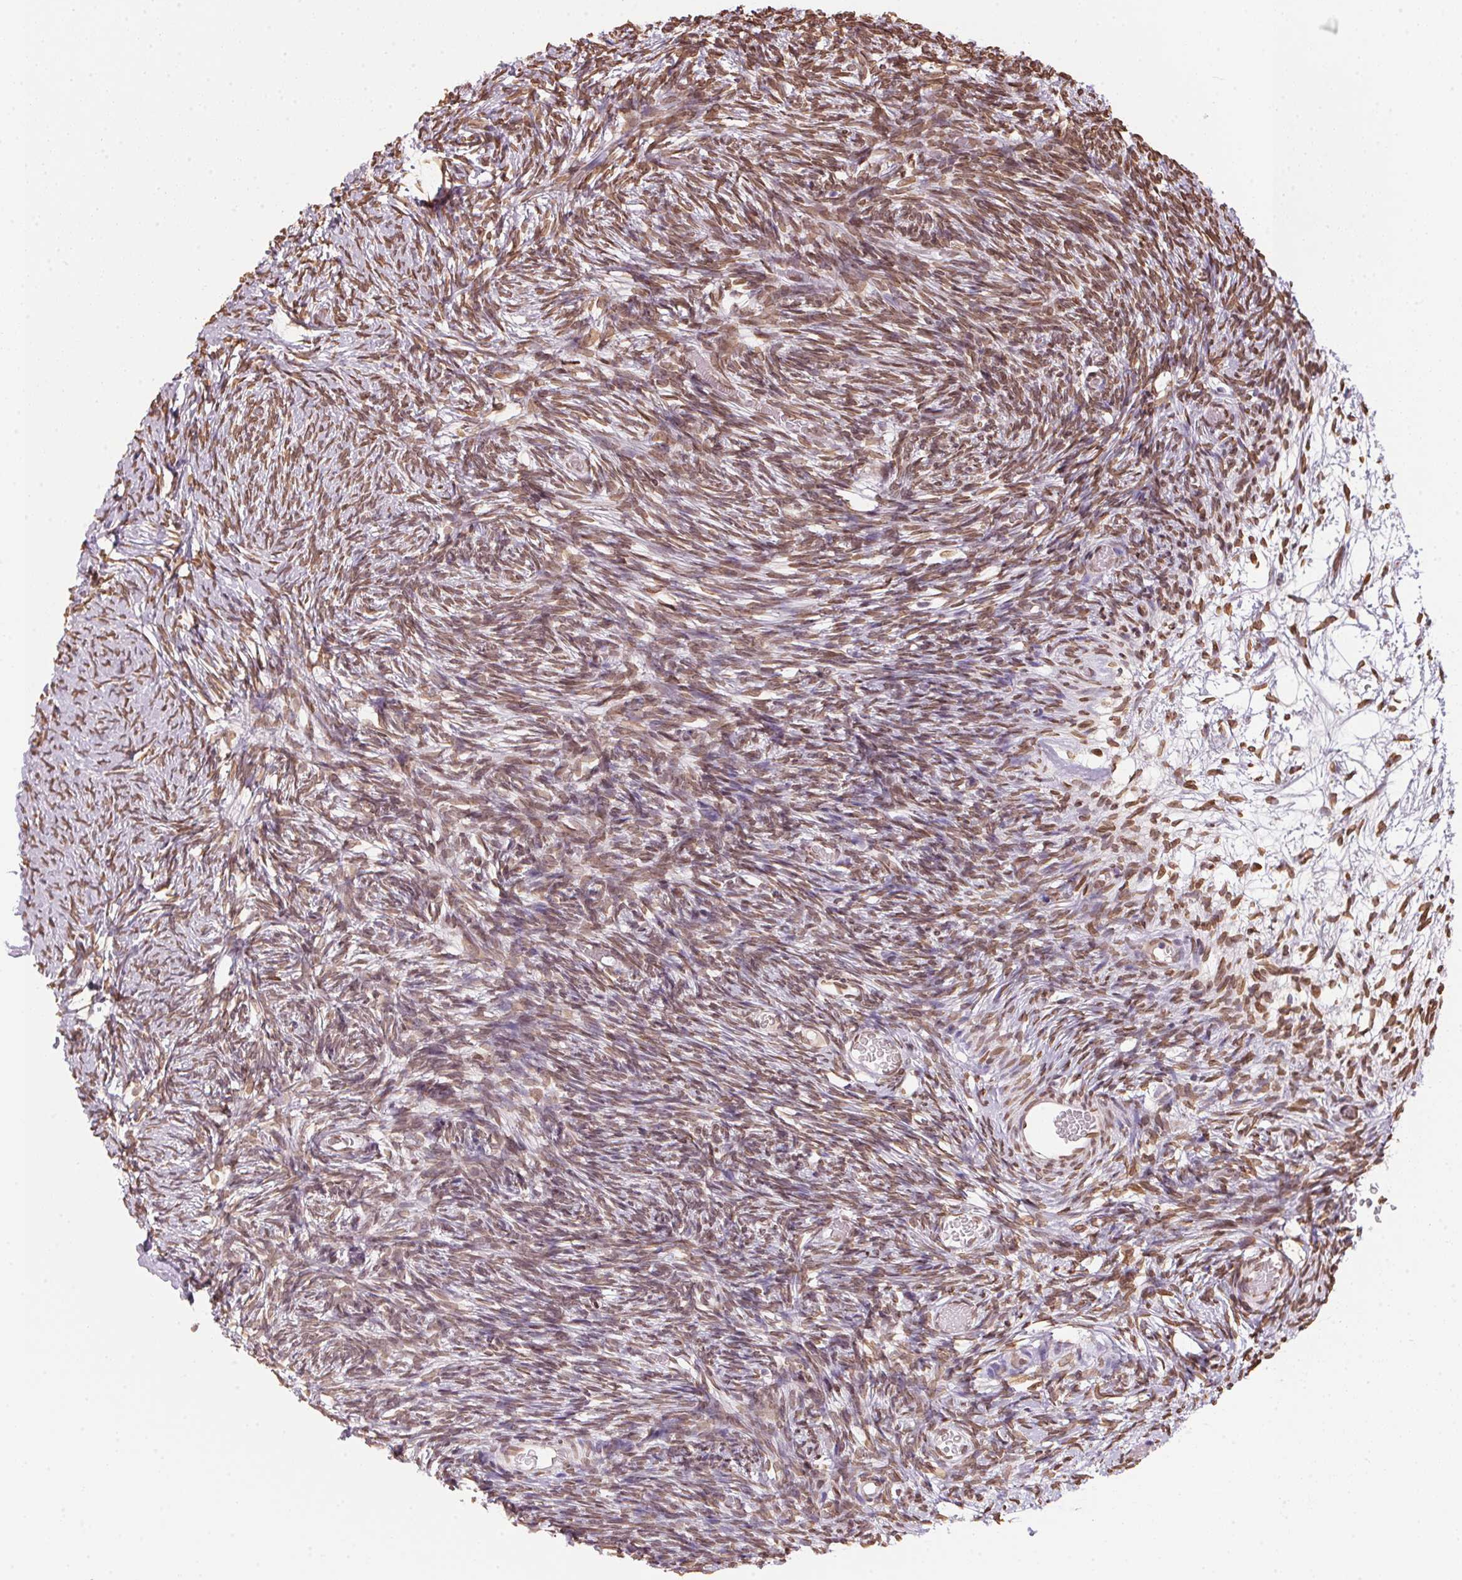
{"staining": {"intensity": "moderate", "quantity": ">75%", "location": "nuclear"}, "tissue": "ovary", "cell_type": "Ovarian stroma cells", "image_type": "normal", "snomed": [{"axis": "morphology", "description": "Normal tissue, NOS"}, {"axis": "topography", "description": "Ovary"}], "caption": "Moderate nuclear positivity is seen in approximately >75% of ovarian stroma cells in benign ovary.", "gene": "TMEM175", "patient": {"sex": "female", "age": 39}}